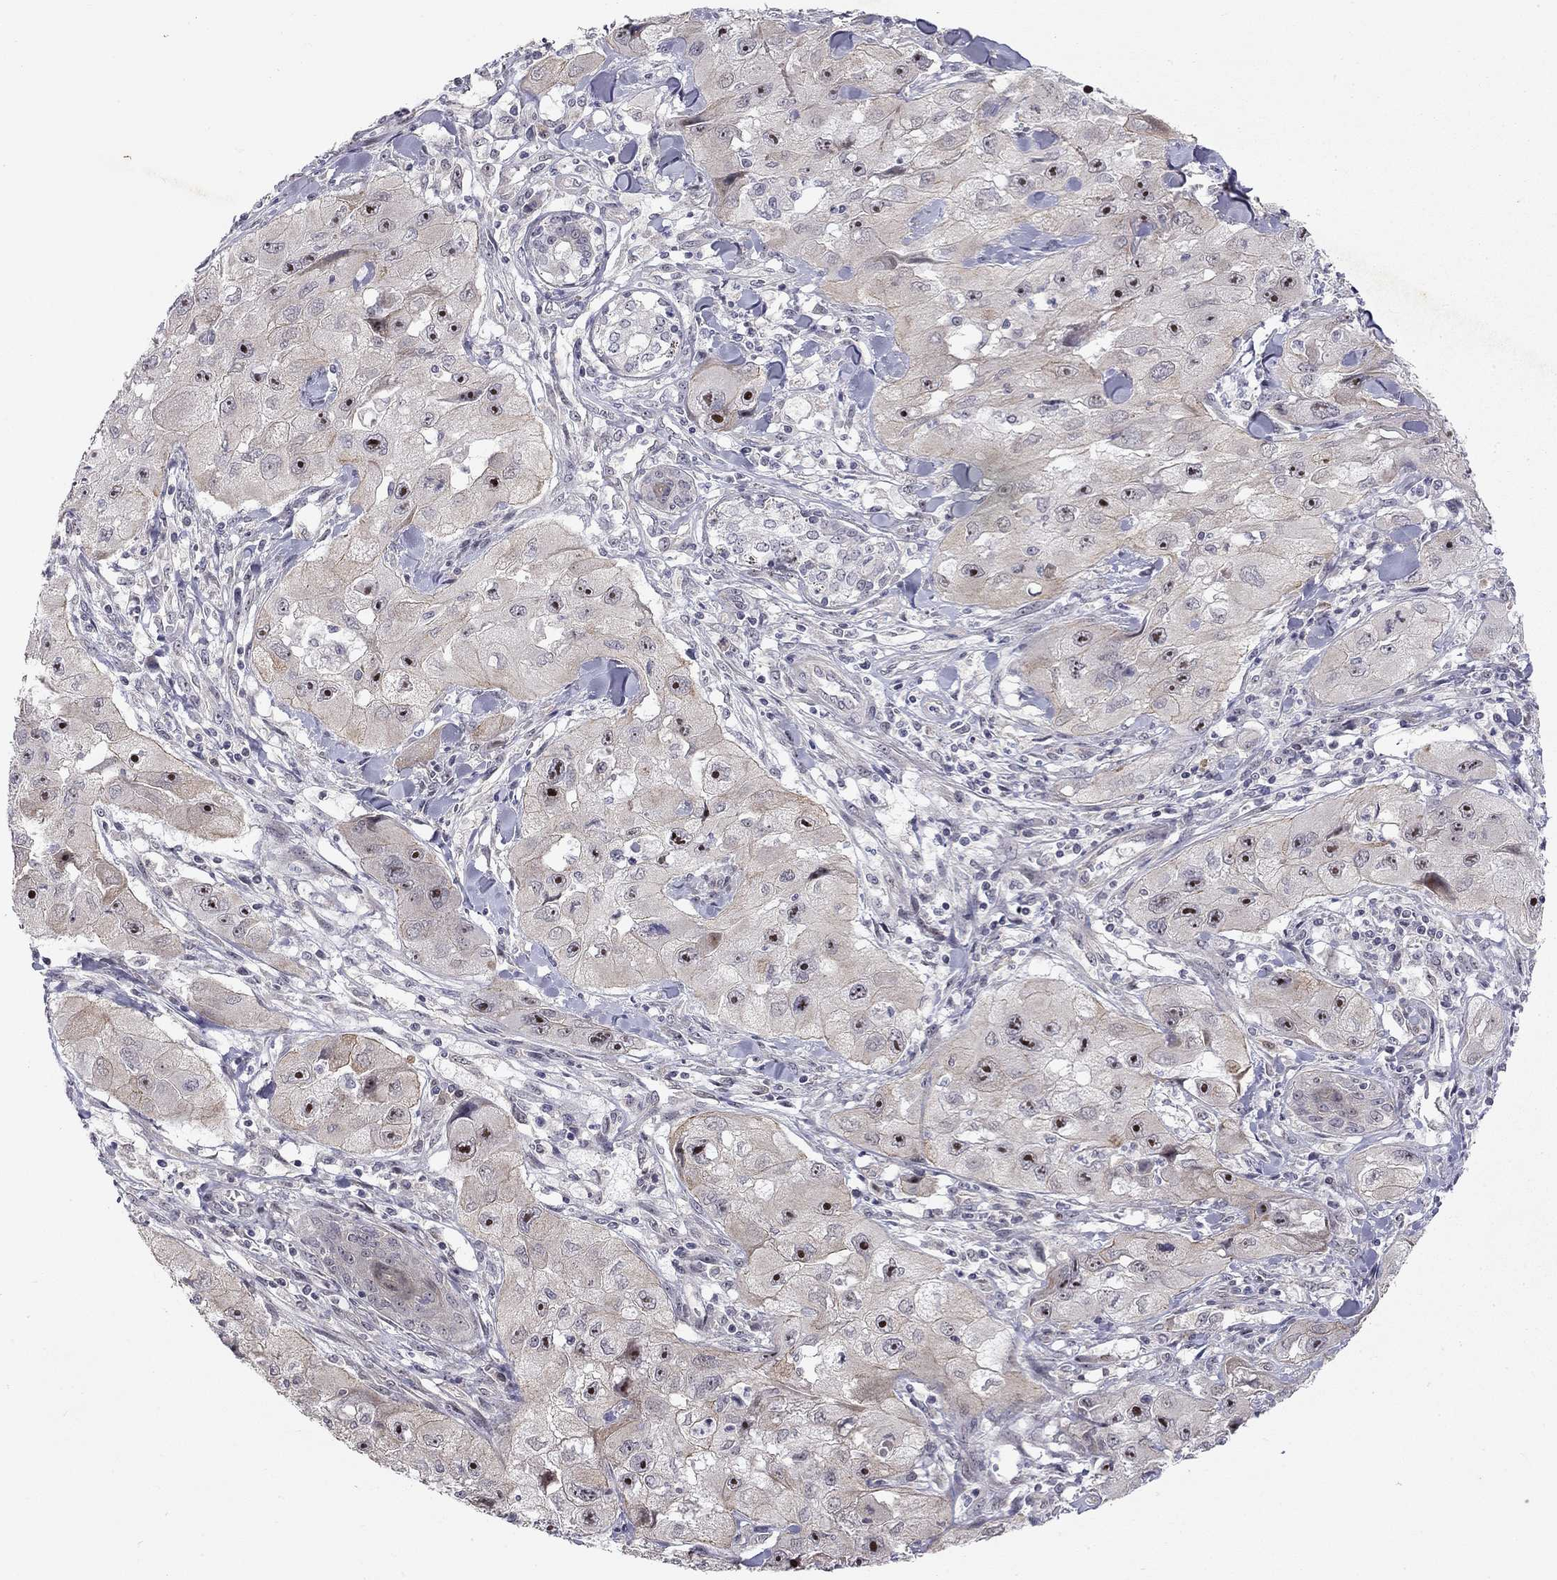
{"staining": {"intensity": "strong", "quantity": "<25%", "location": "nuclear"}, "tissue": "skin cancer", "cell_type": "Tumor cells", "image_type": "cancer", "snomed": [{"axis": "morphology", "description": "Squamous cell carcinoma, NOS"}, {"axis": "topography", "description": "Skin"}, {"axis": "topography", "description": "Subcutis"}], "caption": "DAB (3,3'-diaminobenzidine) immunohistochemical staining of squamous cell carcinoma (skin) displays strong nuclear protein staining in about <25% of tumor cells. Using DAB (brown) and hematoxylin (blue) stains, captured at high magnification using brightfield microscopy.", "gene": "STXBP6", "patient": {"sex": "male", "age": 73}}